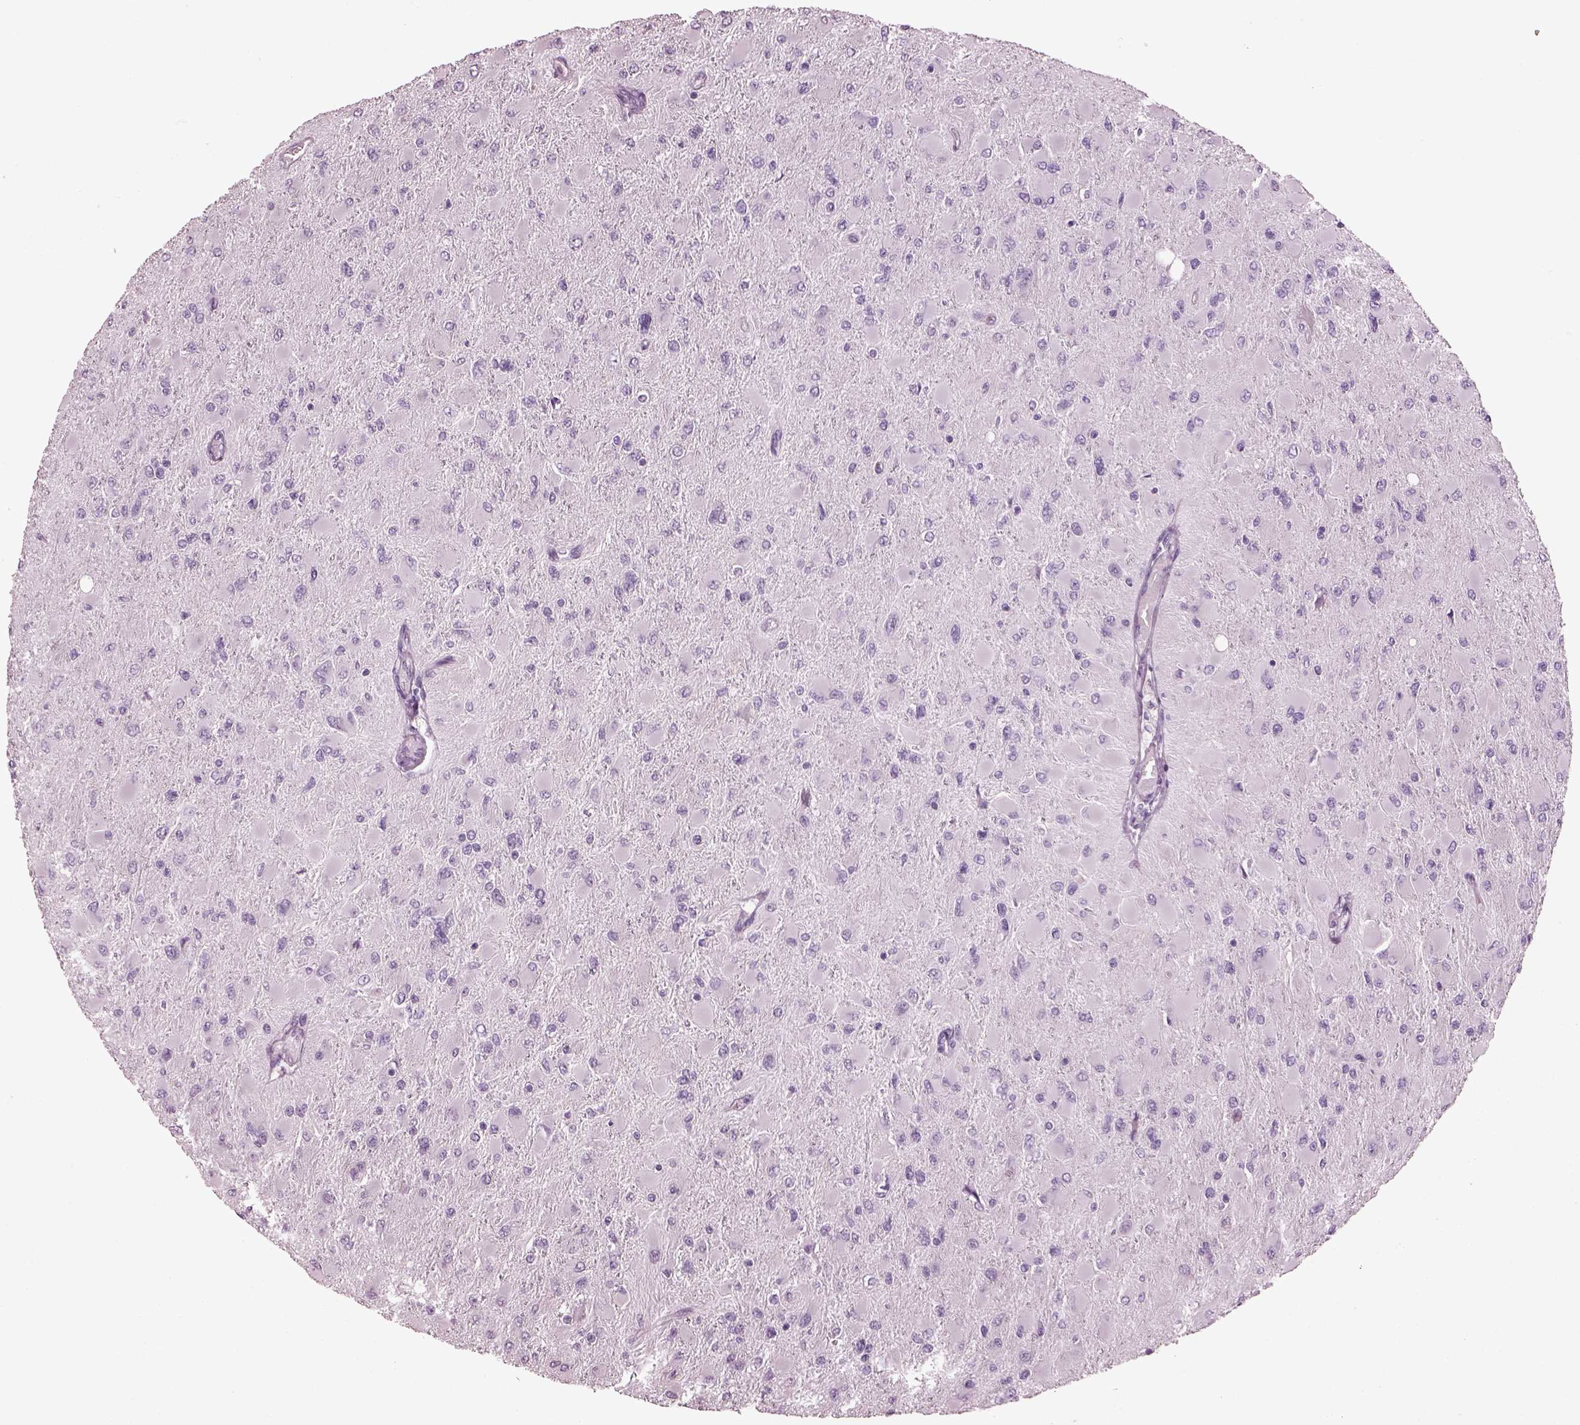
{"staining": {"intensity": "negative", "quantity": "none", "location": "none"}, "tissue": "glioma", "cell_type": "Tumor cells", "image_type": "cancer", "snomed": [{"axis": "morphology", "description": "Glioma, malignant, High grade"}, {"axis": "topography", "description": "Cerebral cortex"}], "caption": "A high-resolution photomicrograph shows immunohistochemistry staining of glioma, which shows no significant positivity in tumor cells.", "gene": "PDC", "patient": {"sex": "female", "age": 36}}